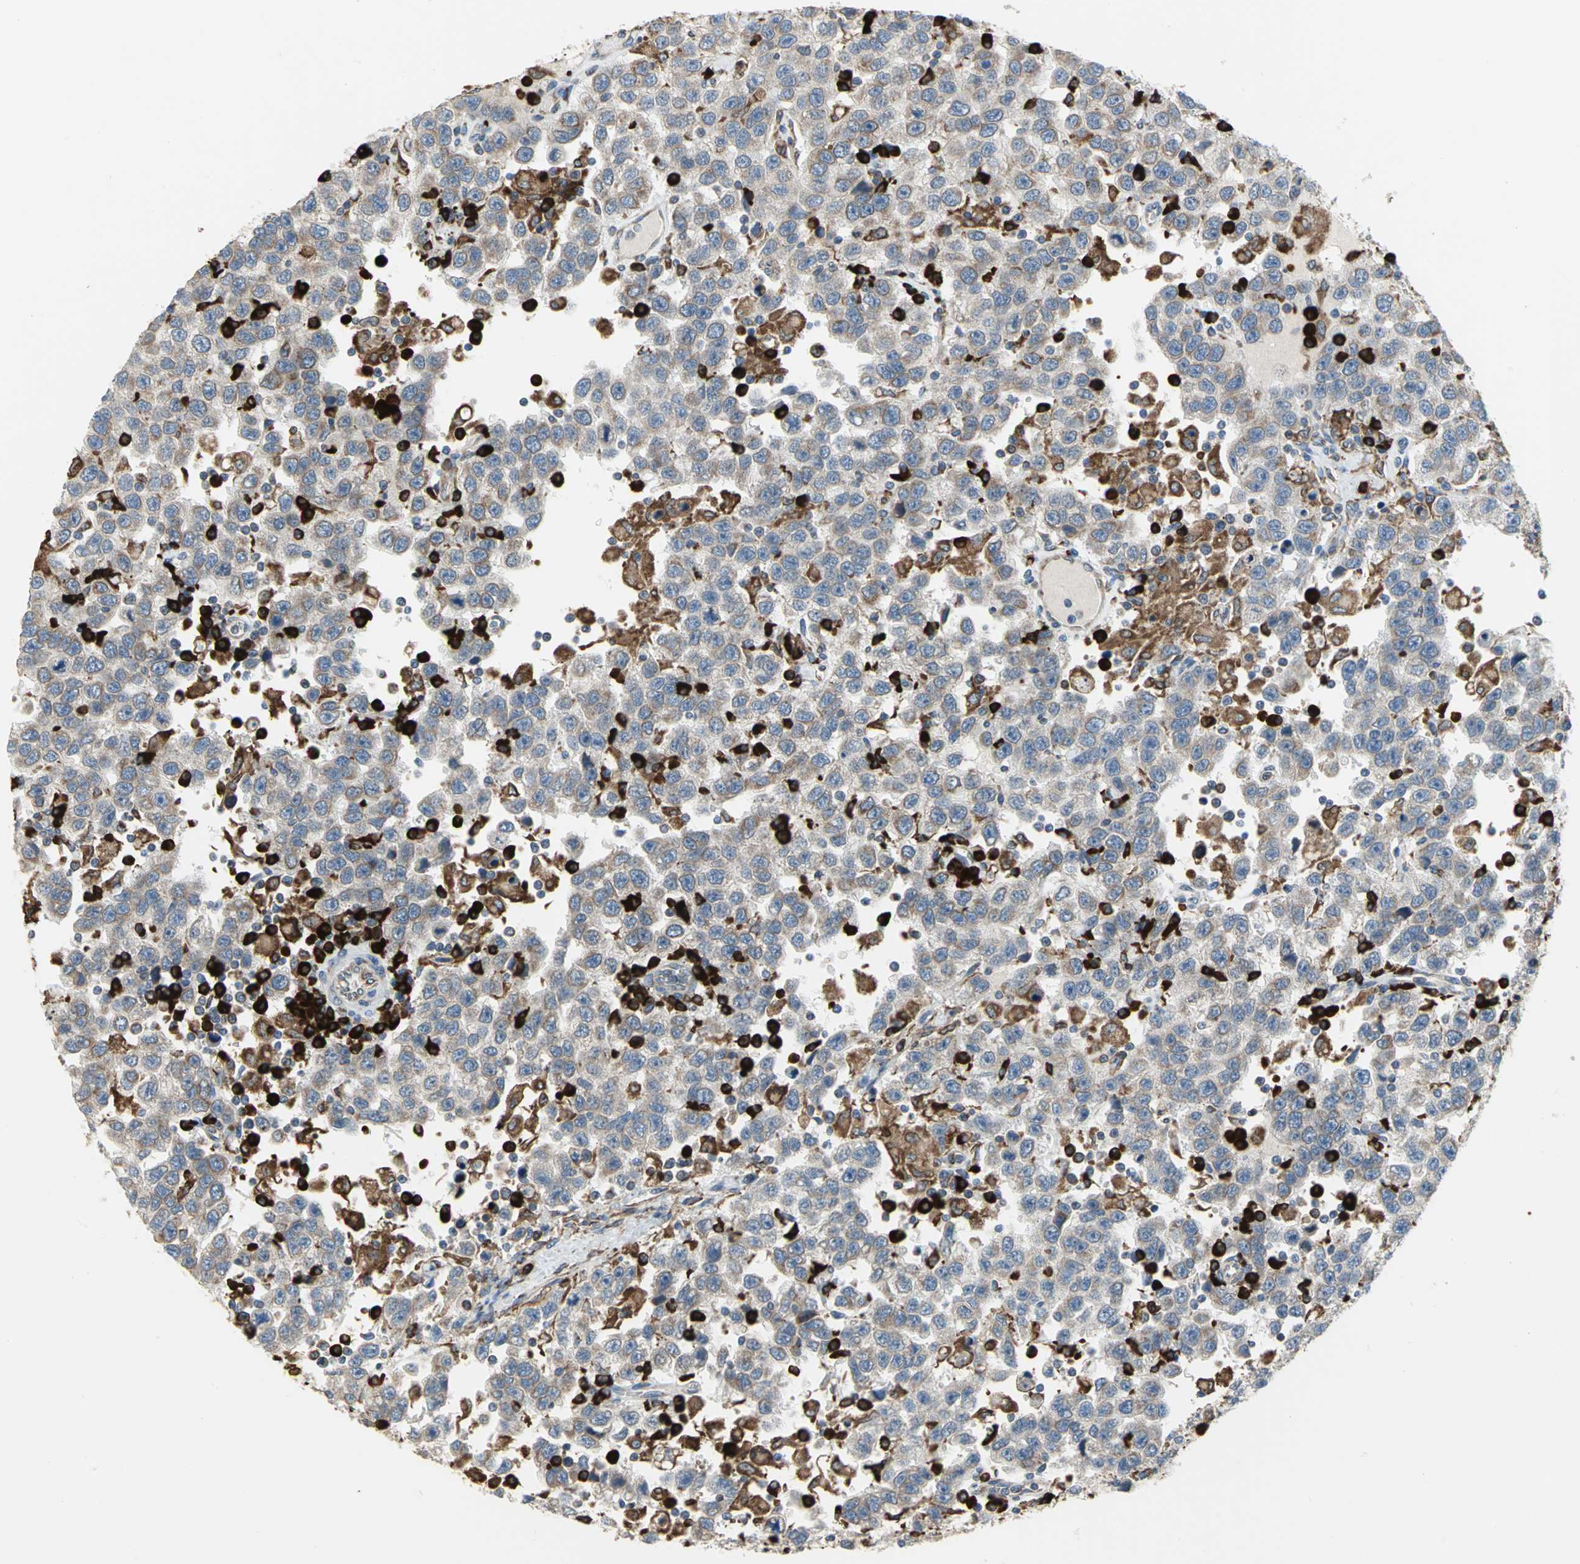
{"staining": {"intensity": "weak", "quantity": "25%-75%", "location": "cytoplasmic/membranous"}, "tissue": "testis cancer", "cell_type": "Tumor cells", "image_type": "cancer", "snomed": [{"axis": "morphology", "description": "Seminoma, NOS"}, {"axis": "topography", "description": "Testis"}], "caption": "A micrograph showing weak cytoplasmic/membranous positivity in about 25%-75% of tumor cells in testis seminoma, as visualized by brown immunohistochemical staining.", "gene": "SDF2L1", "patient": {"sex": "male", "age": 41}}